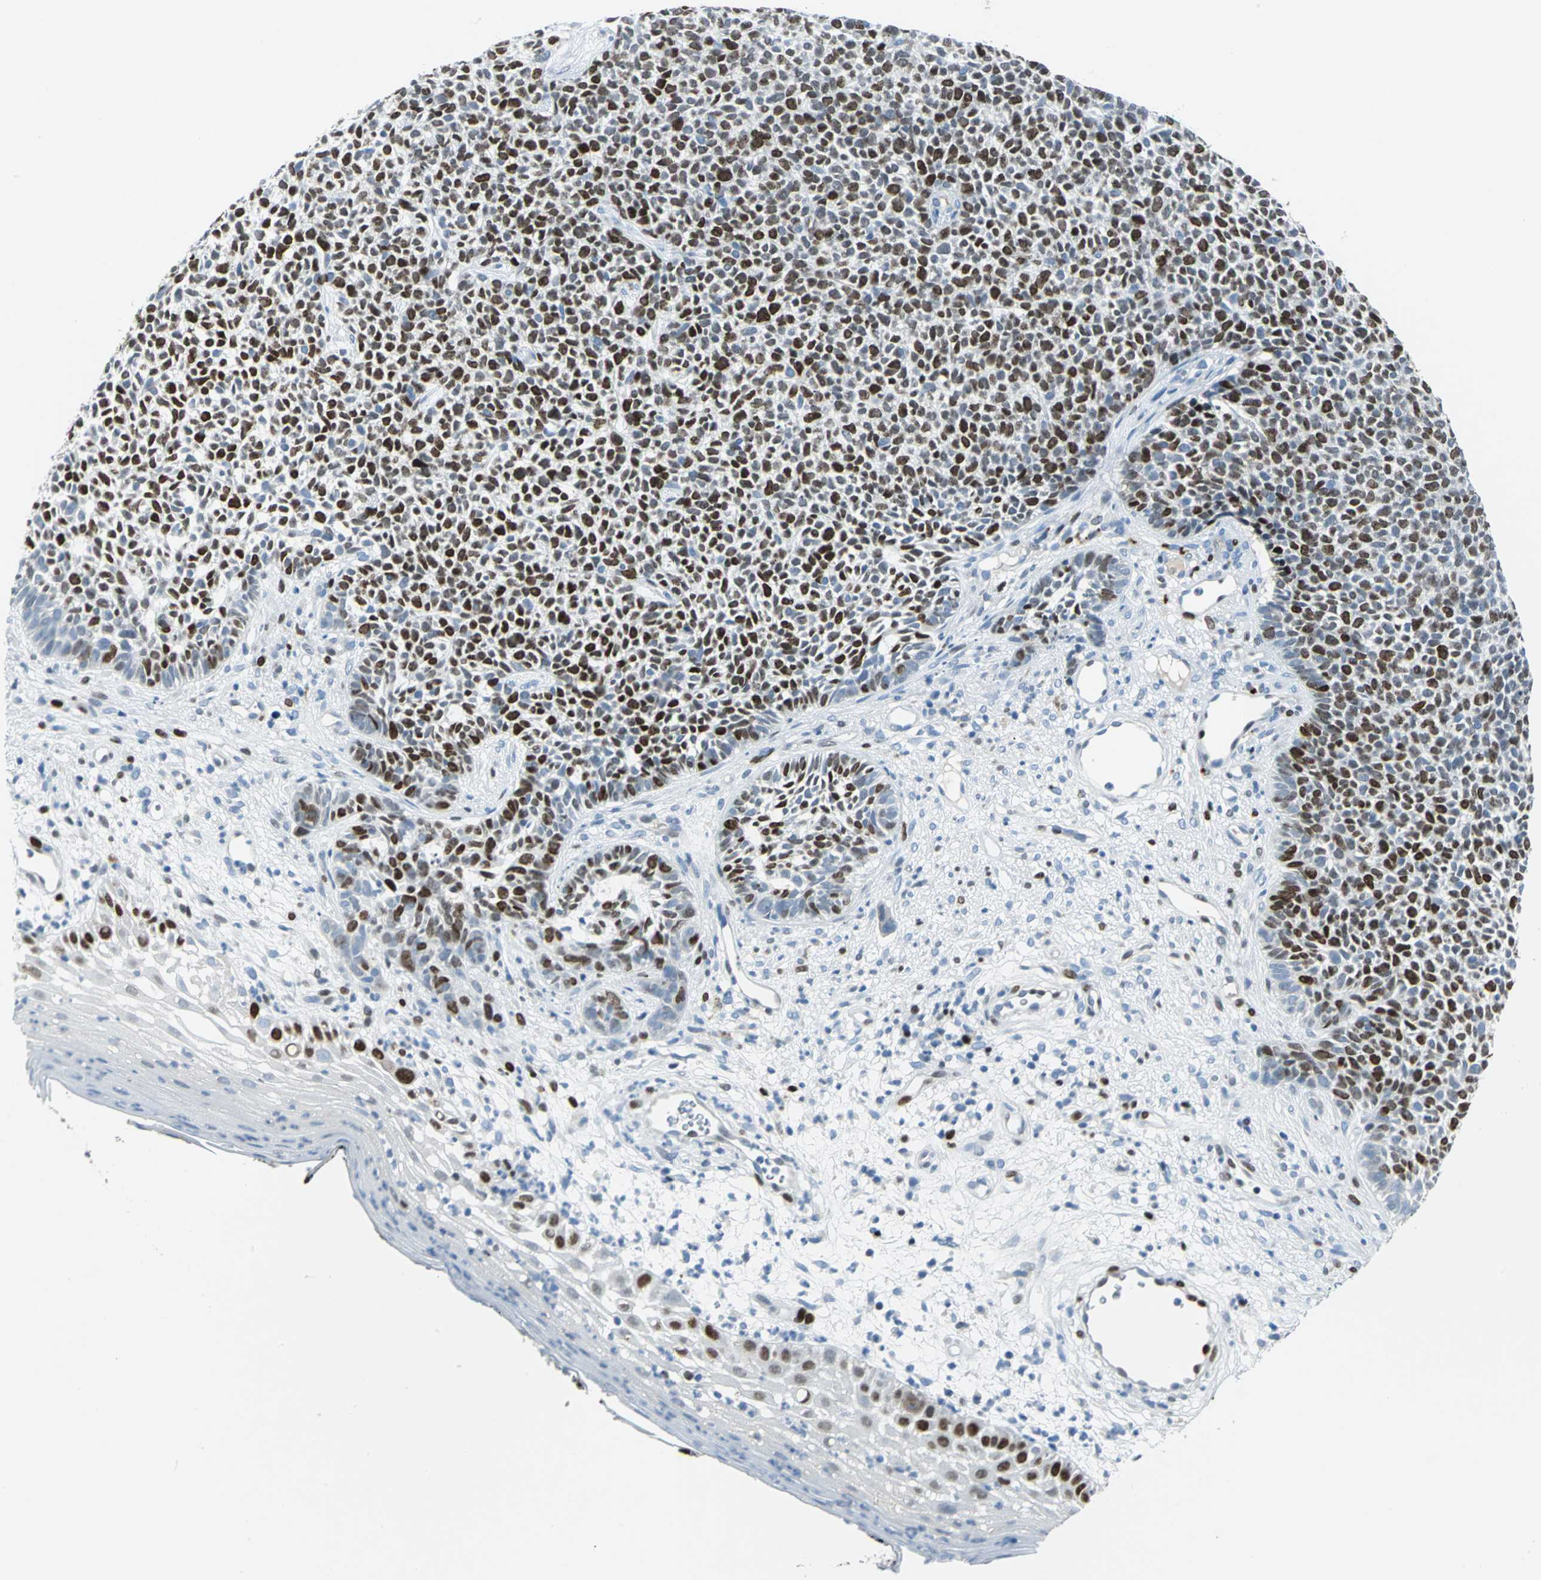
{"staining": {"intensity": "strong", "quantity": ">75%", "location": "nuclear"}, "tissue": "skin cancer", "cell_type": "Tumor cells", "image_type": "cancer", "snomed": [{"axis": "morphology", "description": "Basal cell carcinoma"}, {"axis": "topography", "description": "Skin"}], "caption": "Protein staining demonstrates strong nuclear staining in approximately >75% of tumor cells in skin cancer (basal cell carcinoma). The protein of interest is shown in brown color, while the nuclei are stained blue.", "gene": "MCM4", "patient": {"sex": "female", "age": 84}}